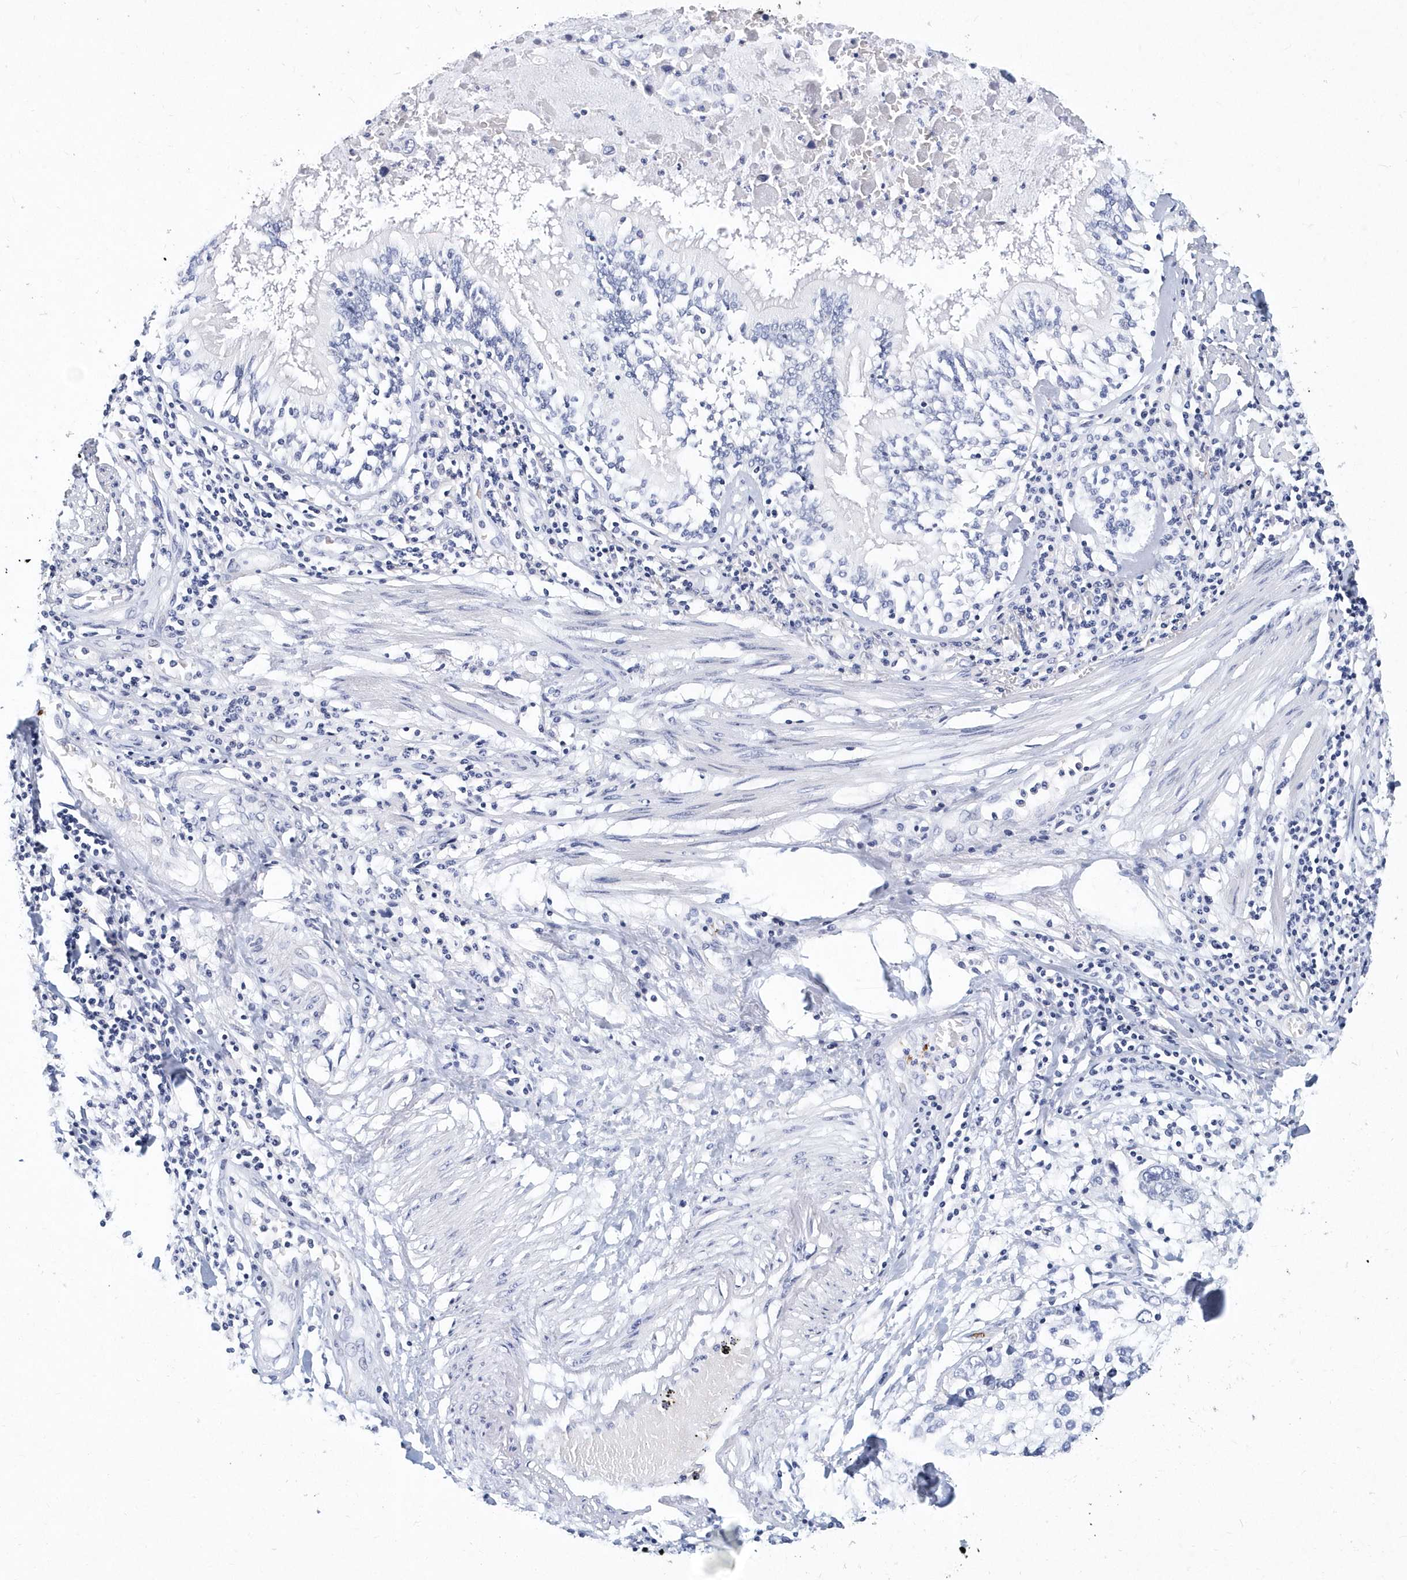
{"staining": {"intensity": "negative", "quantity": "none", "location": "none"}, "tissue": "lung cancer", "cell_type": "Tumor cells", "image_type": "cancer", "snomed": [{"axis": "morphology", "description": "Squamous cell carcinoma, NOS"}, {"axis": "topography", "description": "Lung"}], "caption": "IHC of lung squamous cell carcinoma reveals no expression in tumor cells.", "gene": "ITGA2B", "patient": {"sex": "male", "age": 65}}